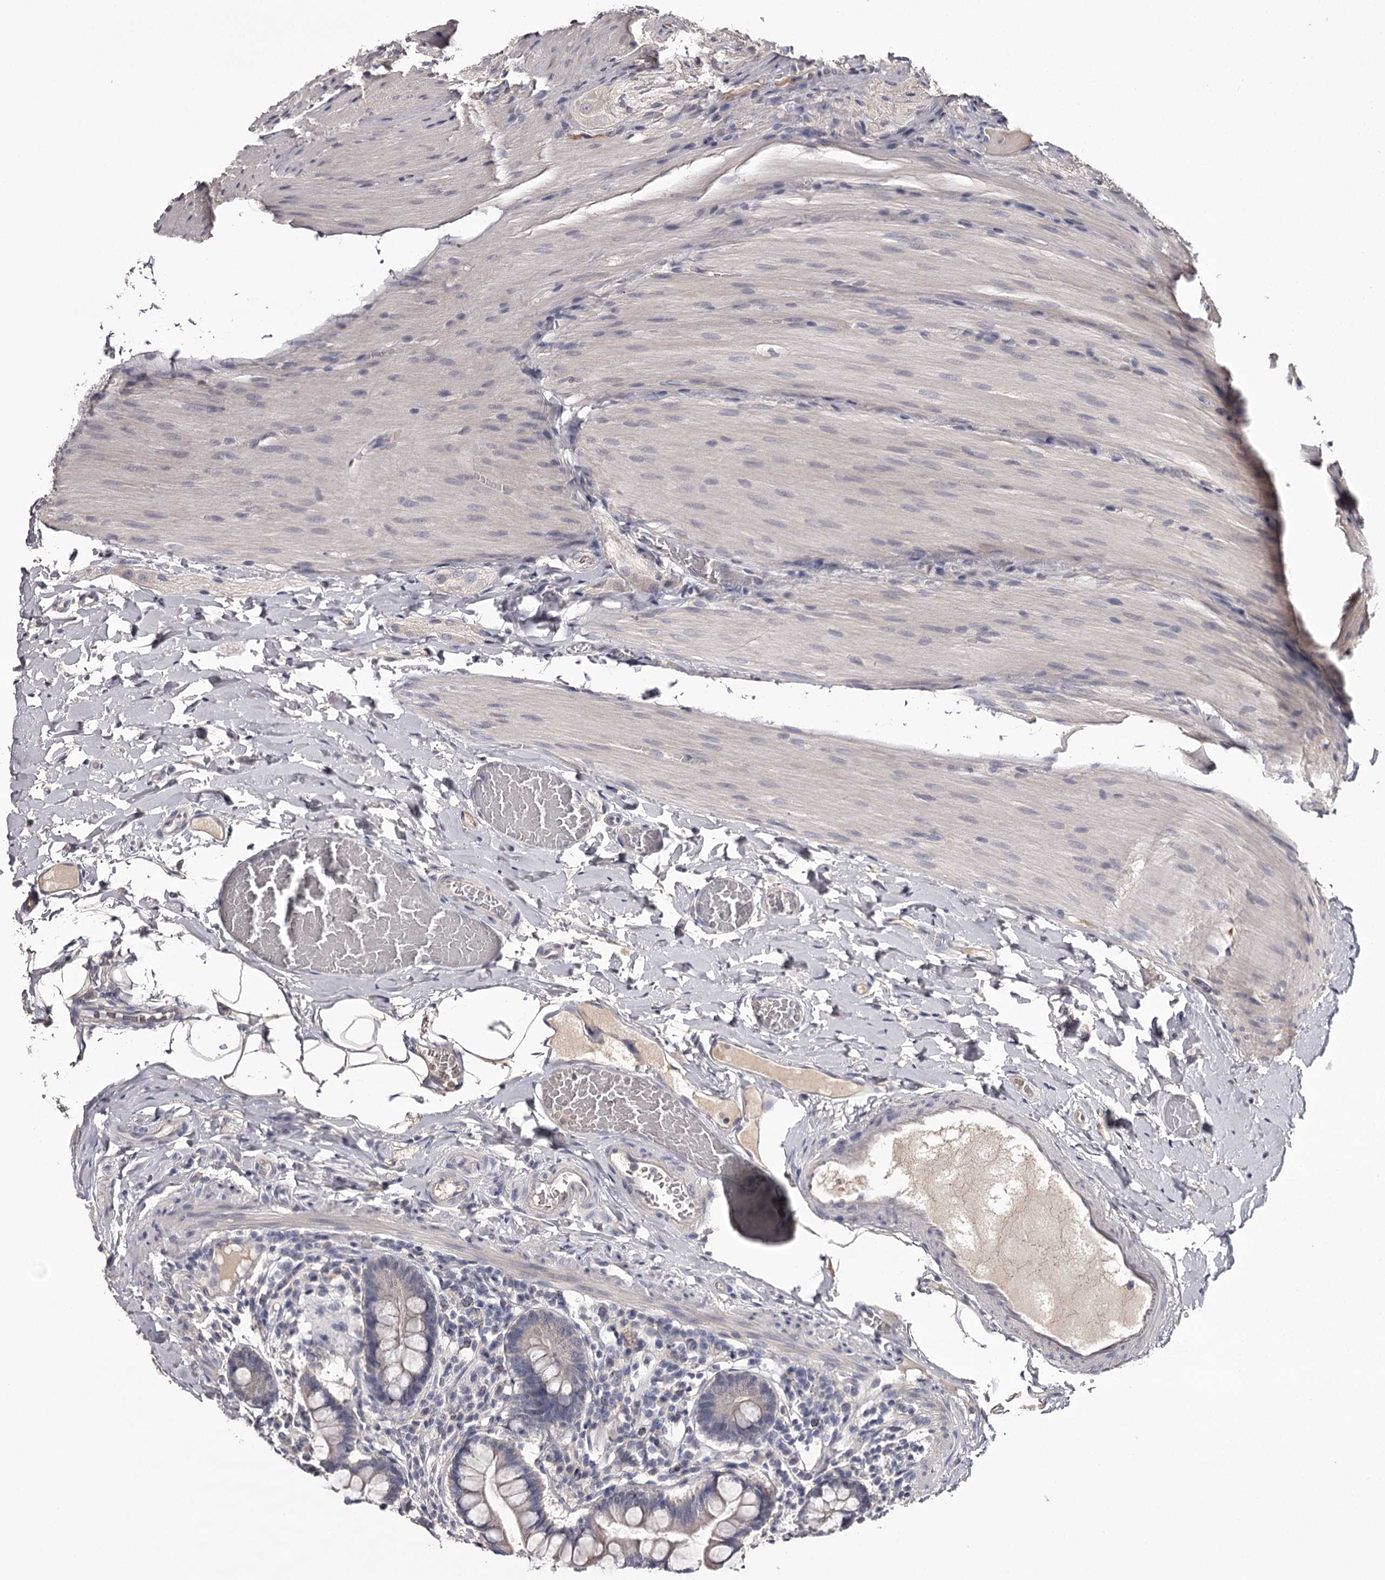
{"staining": {"intensity": "negative", "quantity": "none", "location": "none"}, "tissue": "small intestine", "cell_type": "Glandular cells", "image_type": "normal", "snomed": [{"axis": "morphology", "description": "Normal tissue, NOS"}, {"axis": "topography", "description": "Small intestine"}], "caption": "An immunohistochemistry (IHC) photomicrograph of benign small intestine is shown. There is no staining in glandular cells of small intestine. (Stains: DAB (3,3'-diaminobenzidine) immunohistochemistry (IHC) with hematoxylin counter stain, Microscopy: brightfield microscopy at high magnification).", "gene": "PRM2", "patient": {"sex": "male", "age": 41}}